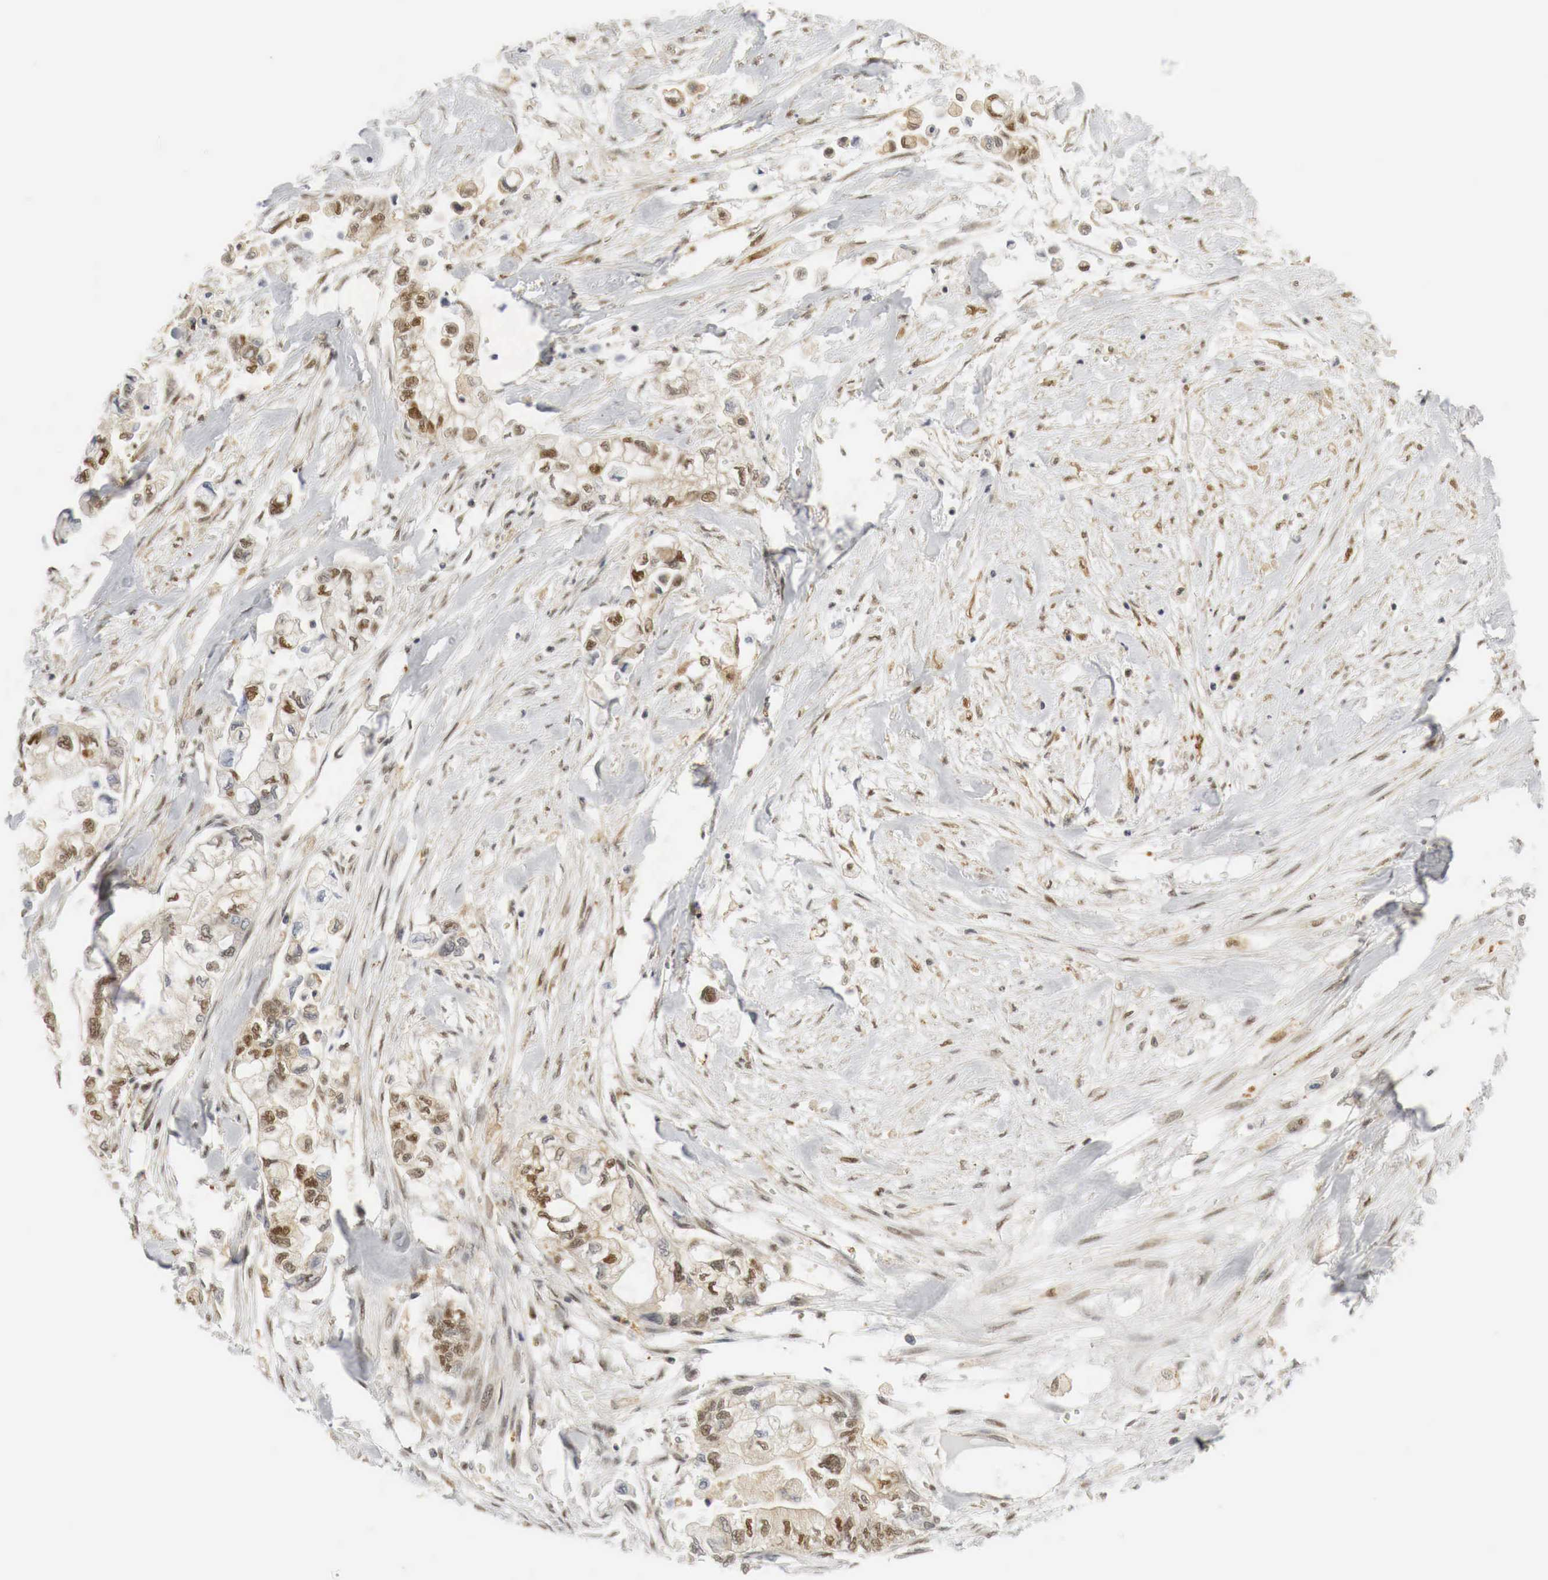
{"staining": {"intensity": "moderate", "quantity": ">75%", "location": "cytoplasmic/membranous,nuclear"}, "tissue": "pancreatic cancer", "cell_type": "Tumor cells", "image_type": "cancer", "snomed": [{"axis": "morphology", "description": "Adenocarcinoma, NOS"}, {"axis": "topography", "description": "Pancreas"}], "caption": "Moderate cytoplasmic/membranous and nuclear protein expression is present in about >75% of tumor cells in pancreatic adenocarcinoma.", "gene": "MYC", "patient": {"sex": "male", "age": 79}}